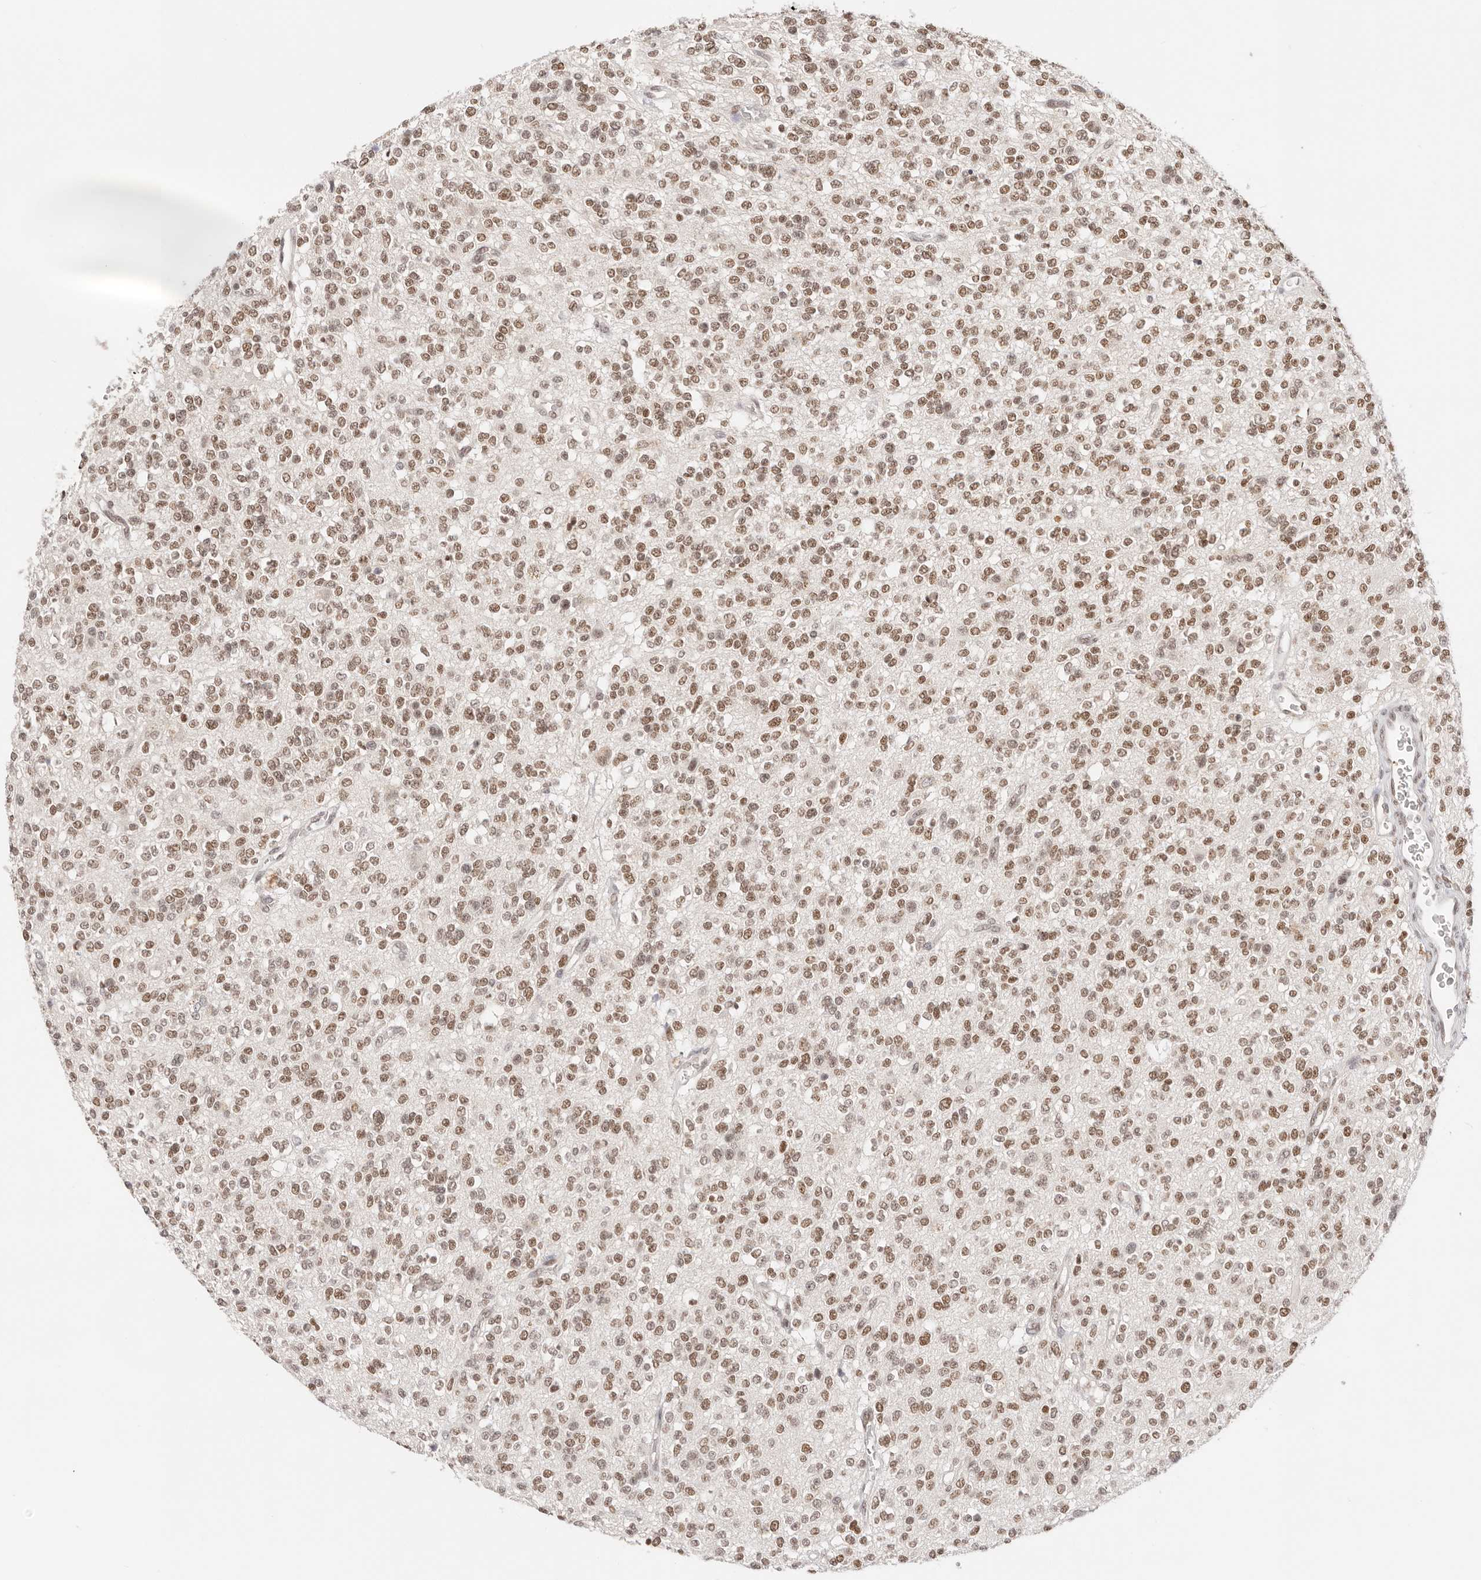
{"staining": {"intensity": "moderate", "quantity": ">75%", "location": "nuclear"}, "tissue": "glioma", "cell_type": "Tumor cells", "image_type": "cancer", "snomed": [{"axis": "morphology", "description": "Glioma, malignant, High grade"}, {"axis": "topography", "description": "Brain"}], "caption": "High-power microscopy captured an immunohistochemistry photomicrograph of glioma, revealing moderate nuclear expression in about >75% of tumor cells. The staining was performed using DAB (3,3'-diaminobenzidine), with brown indicating positive protein expression. Nuclei are stained blue with hematoxylin.", "gene": "RFC3", "patient": {"sex": "male", "age": 34}}